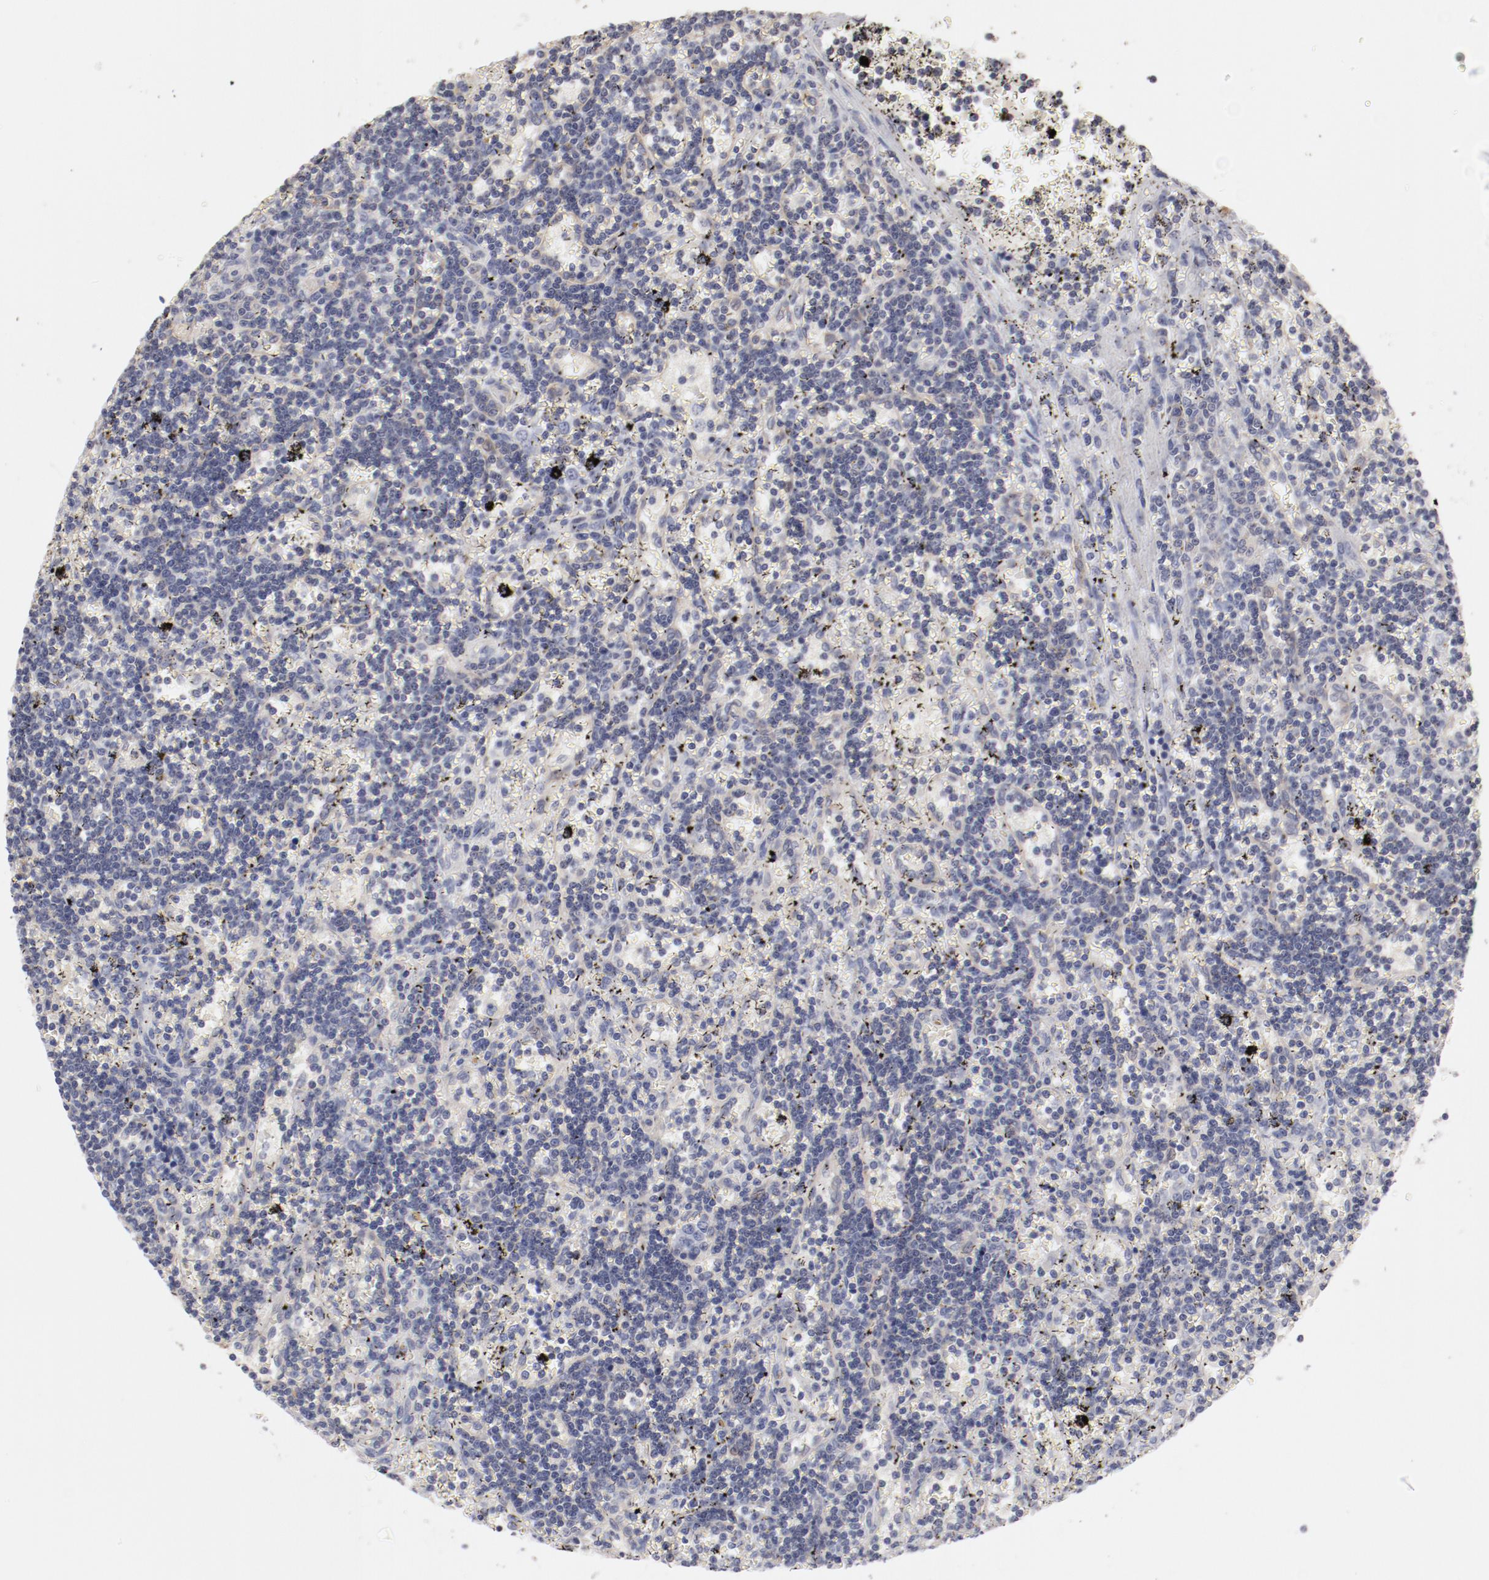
{"staining": {"intensity": "negative", "quantity": "none", "location": "none"}, "tissue": "lymphoma", "cell_type": "Tumor cells", "image_type": "cancer", "snomed": [{"axis": "morphology", "description": "Malignant lymphoma, non-Hodgkin's type, Low grade"}, {"axis": "topography", "description": "Spleen"}], "caption": "An image of lymphoma stained for a protein reveals no brown staining in tumor cells.", "gene": "LAX1", "patient": {"sex": "male", "age": 60}}